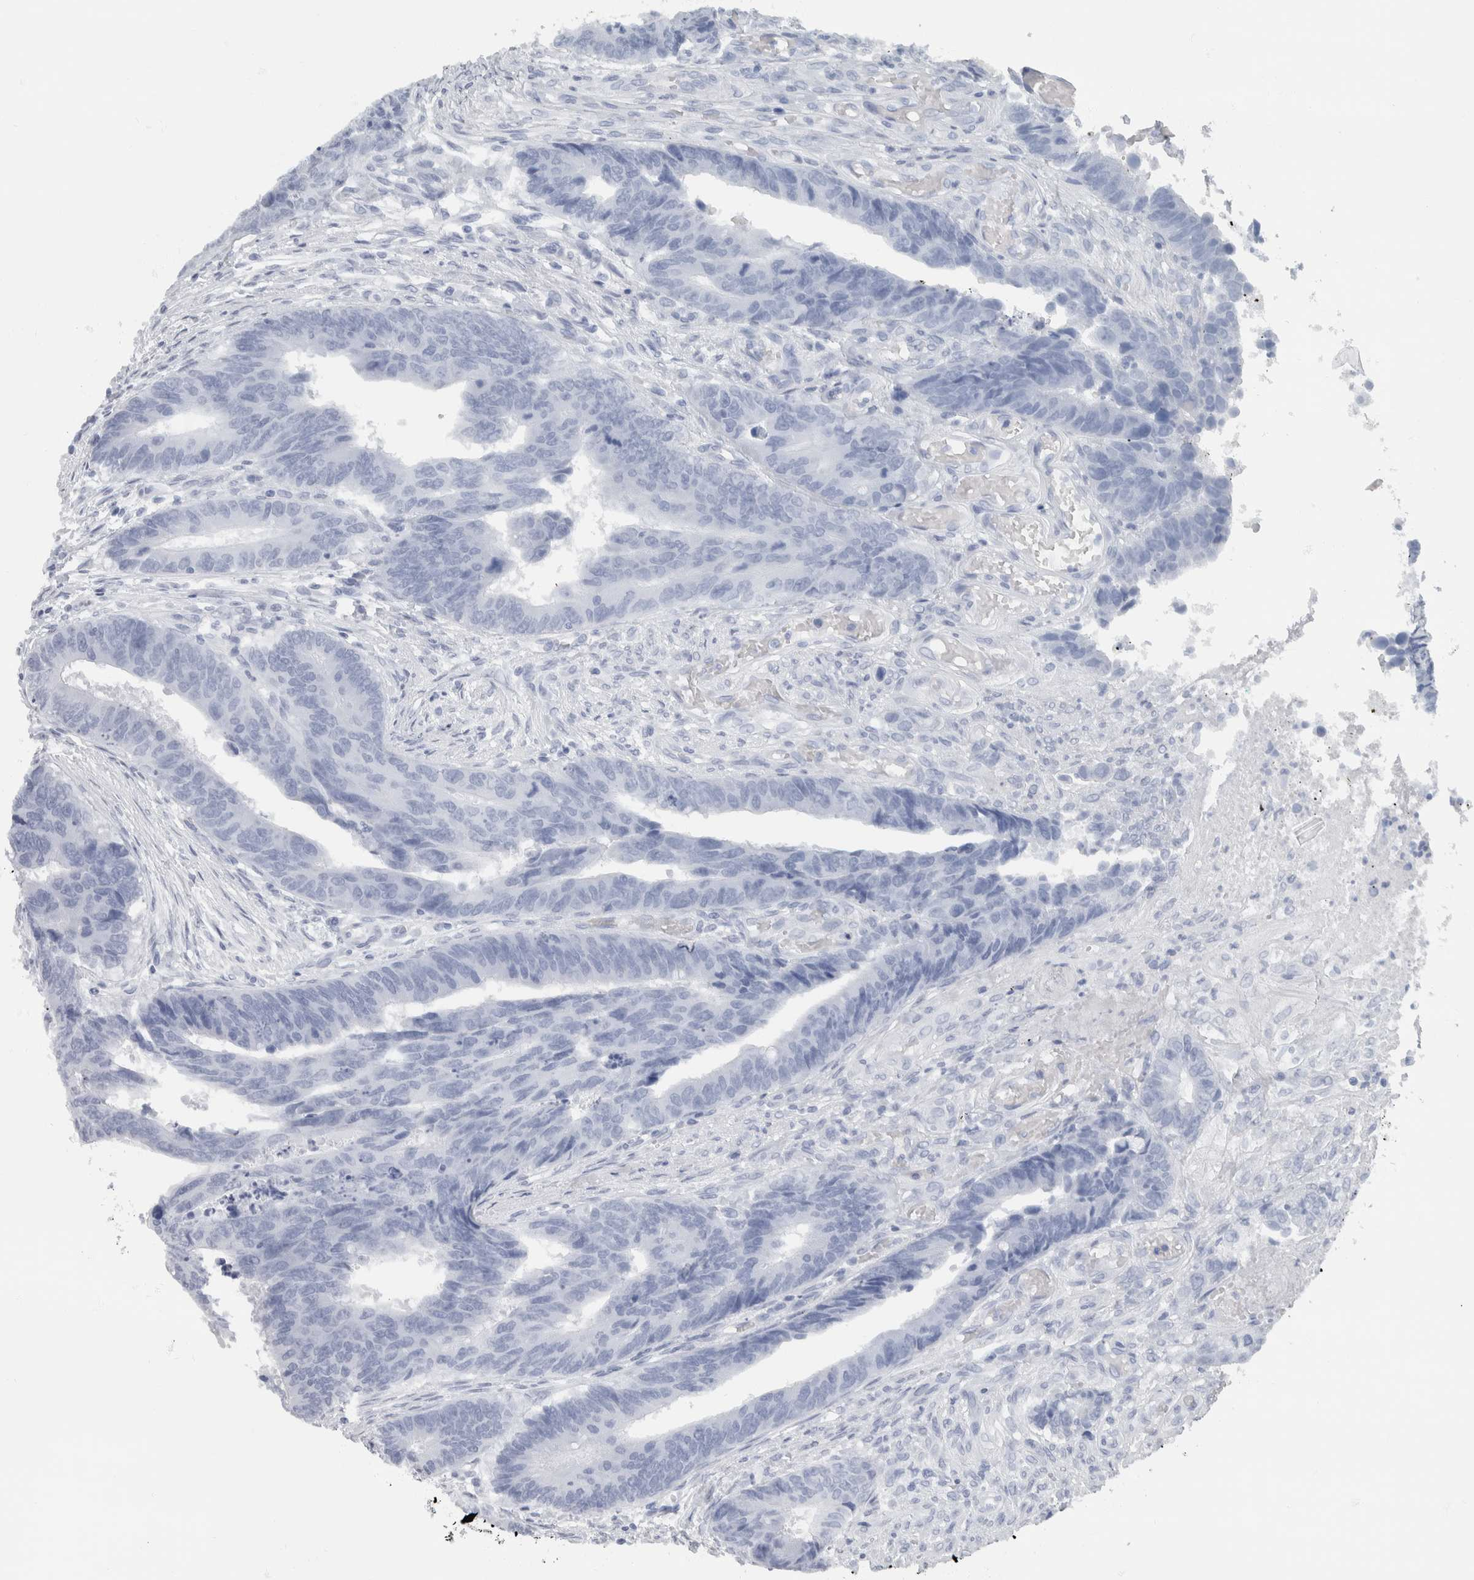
{"staining": {"intensity": "negative", "quantity": "none", "location": "none"}, "tissue": "colorectal cancer", "cell_type": "Tumor cells", "image_type": "cancer", "snomed": [{"axis": "morphology", "description": "Adenocarcinoma, NOS"}, {"axis": "topography", "description": "Rectum"}], "caption": "Immunohistochemistry (IHC) histopathology image of neoplastic tissue: colorectal adenocarcinoma stained with DAB (3,3'-diaminobenzidine) exhibits no significant protein positivity in tumor cells.", "gene": "NEFM", "patient": {"sex": "male", "age": 84}}